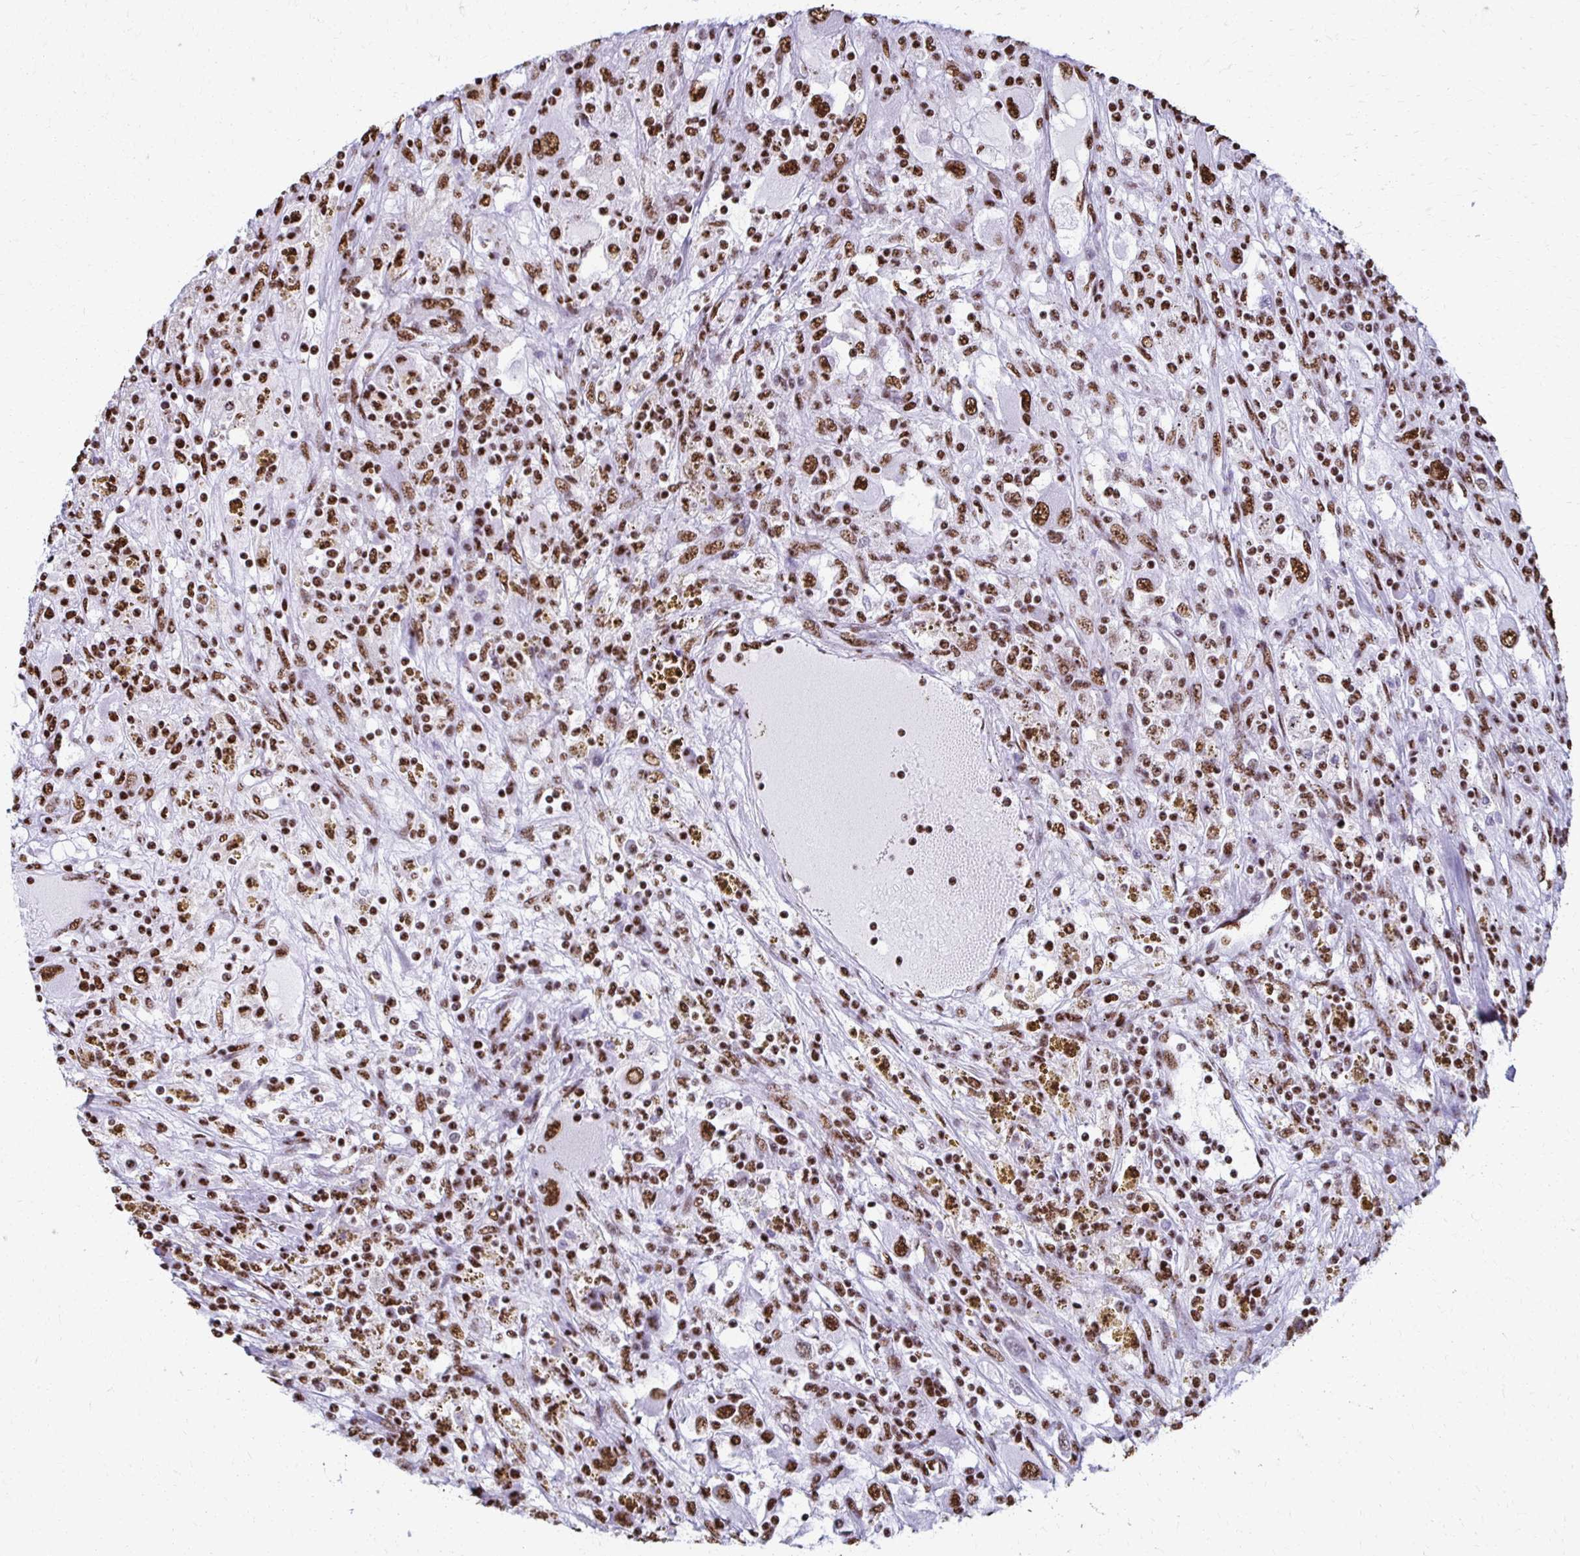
{"staining": {"intensity": "strong", "quantity": ">75%", "location": "nuclear"}, "tissue": "renal cancer", "cell_type": "Tumor cells", "image_type": "cancer", "snomed": [{"axis": "morphology", "description": "Adenocarcinoma, NOS"}, {"axis": "topography", "description": "Kidney"}], "caption": "Immunohistochemical staining of human renal adenocarcinoma shows high levels of strong nuclear positivity in about >75% of tumor cells.", "gene": "NONO", "patient": {"sex": "female", "age": 67}}